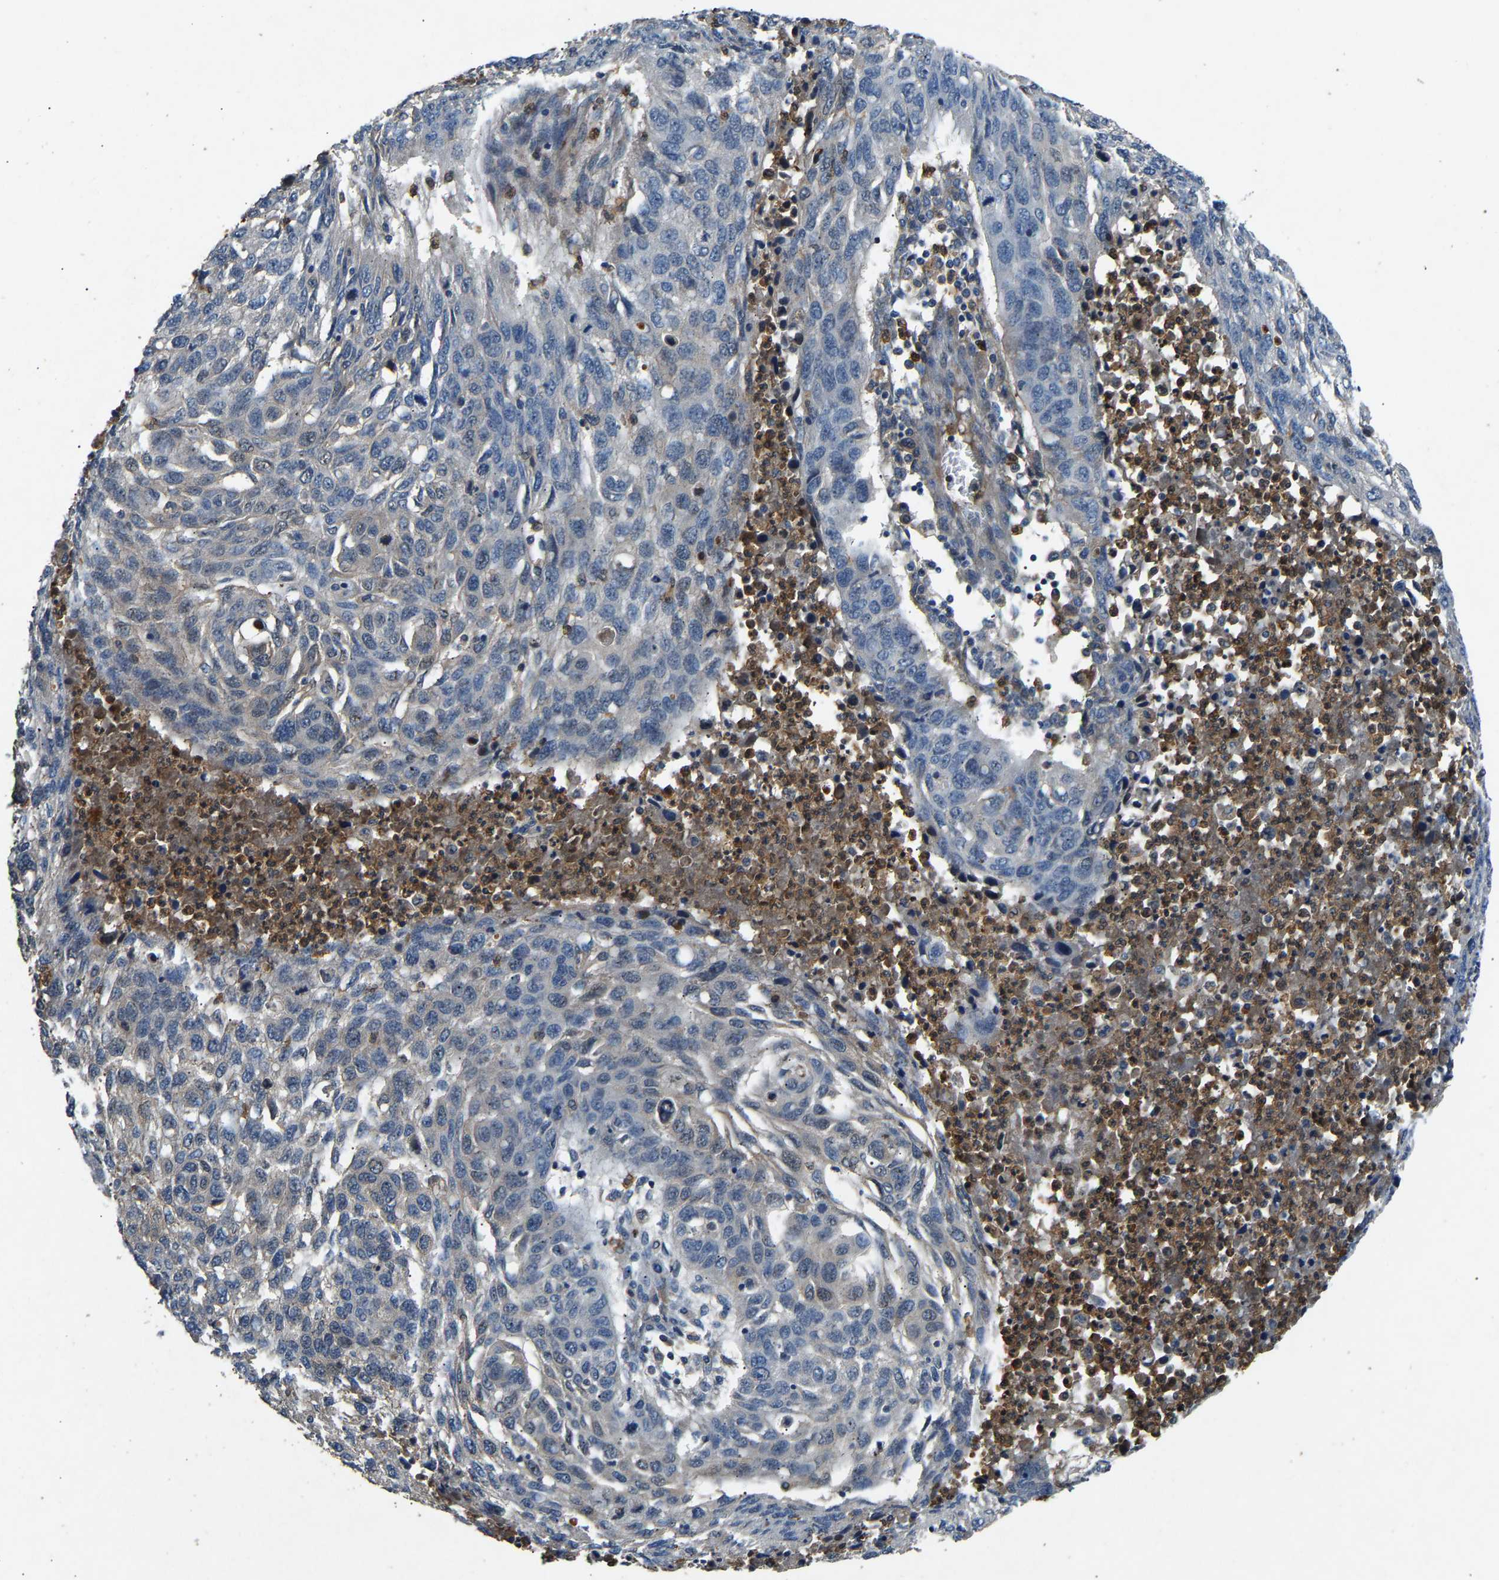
{"staining": {"intensity": "negative", "quantity": "none", "location": "none"}, "tissue": "lung cancer", "cell_type": "Tumor cells", "image_type": "cancer", "snomed": [{"axis": "morphology", "description": "Squamous cell carcinoma, NOS"}, {"axis": "topography", "description": "Lung"}], "caption": "Tumor cells are negative for brown protein staining in lung squamous cell carcinoma.", "gene": "PPID", "patient": {"sex": "female", "age": 63}}